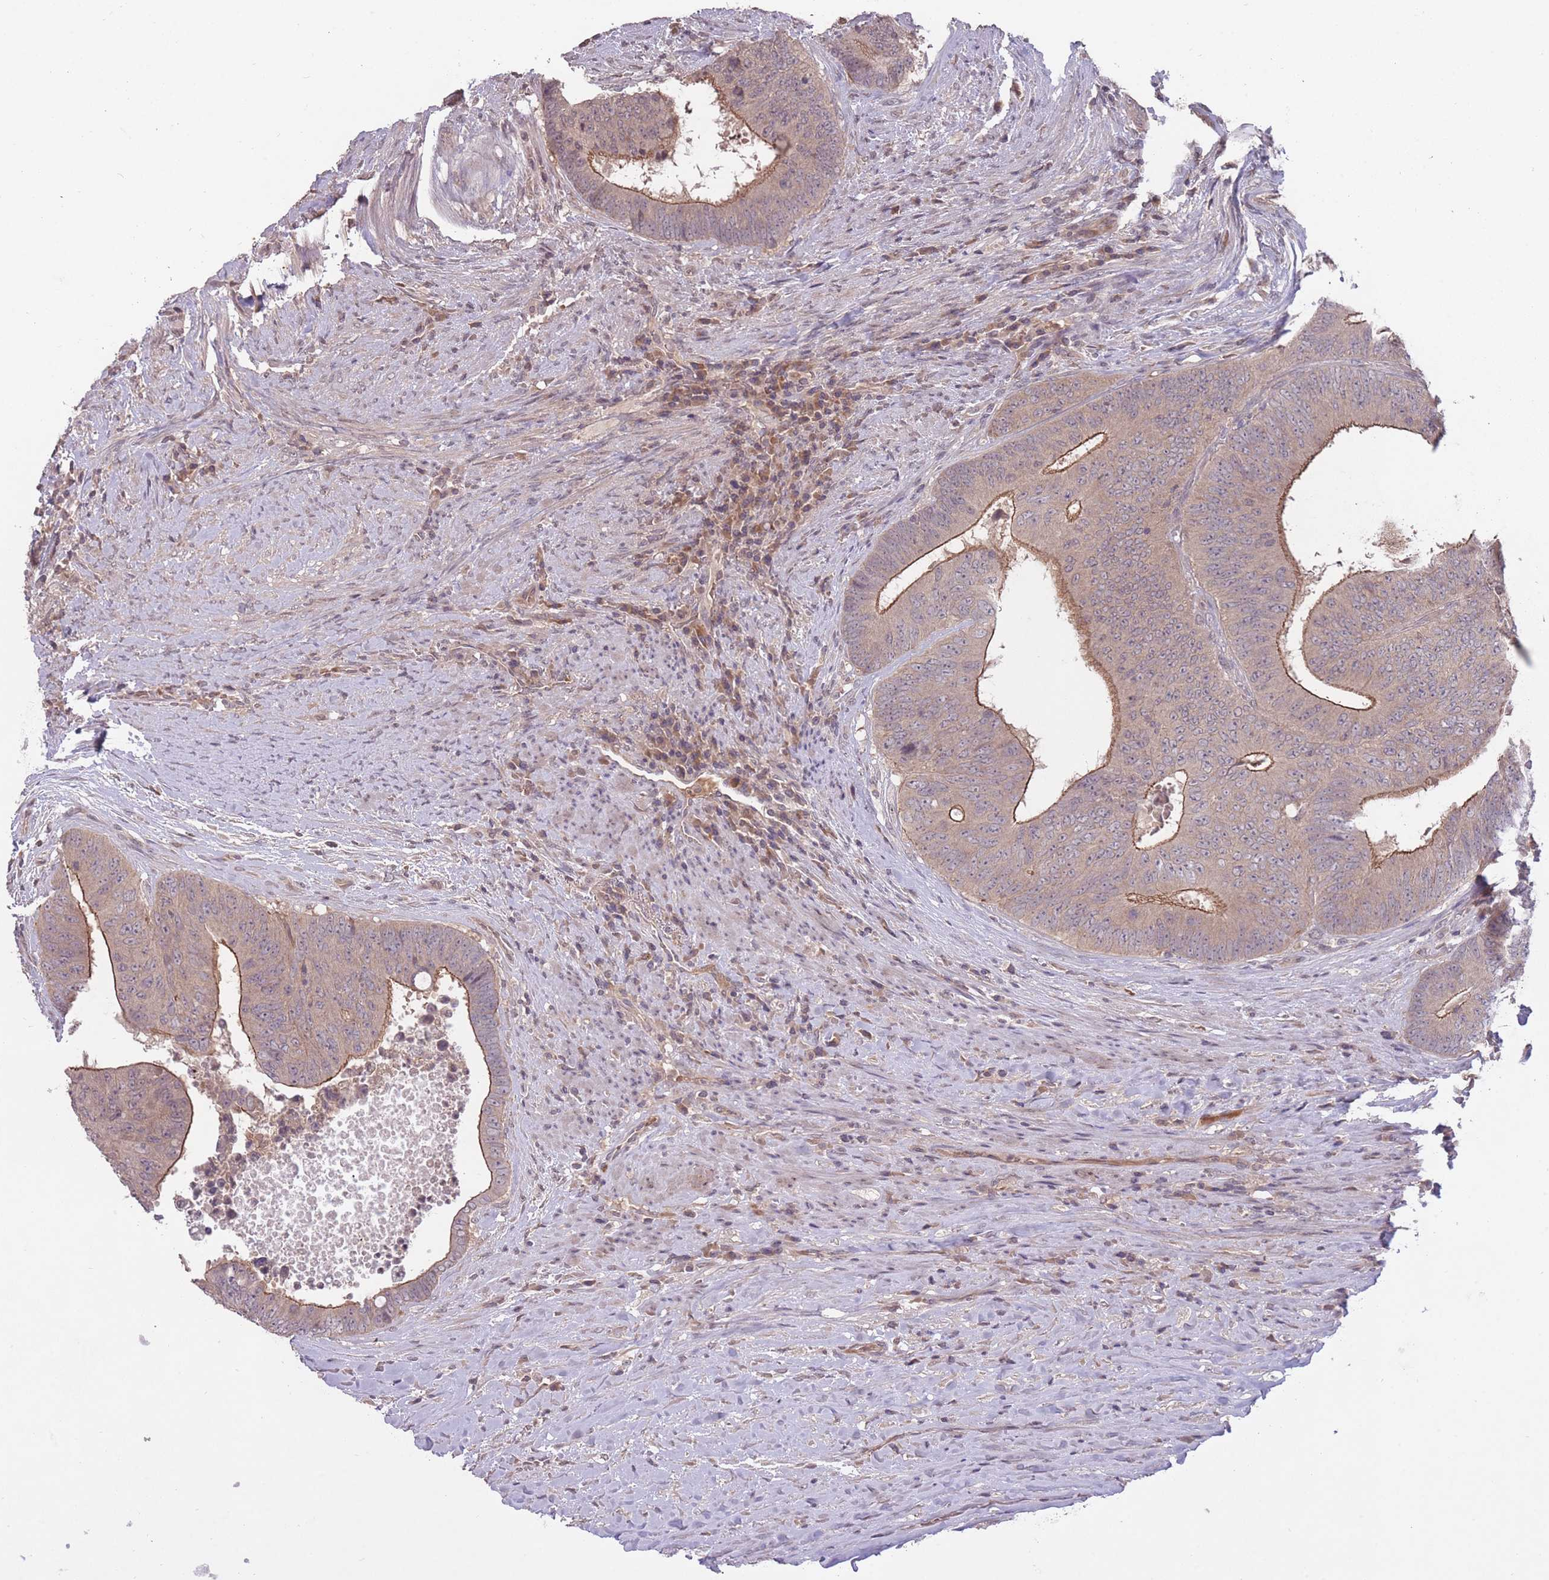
{"staining": {"intensity": "moderate", "quantity": "25%-75%", "location": "cytoplasmic/membranous"}, "tissue": "colorectal cancer", "cell_type": "Tumor cells", "image_type": "cancer", "snomed": [{"axis": "morphology", "description": "Adenocarcinoma, NOS"}, {"axis": "topography", "description": "Rectum"}], "caption": "Immunohistochemical staining of colorectal cancer demonstrates medium levels of moderate cytoplasmic/membranous protein staining in about 25%-75% of tumor cells.", "gene": "ADCYAP1R1", "patient": {"sex": "male", "age": 72}}